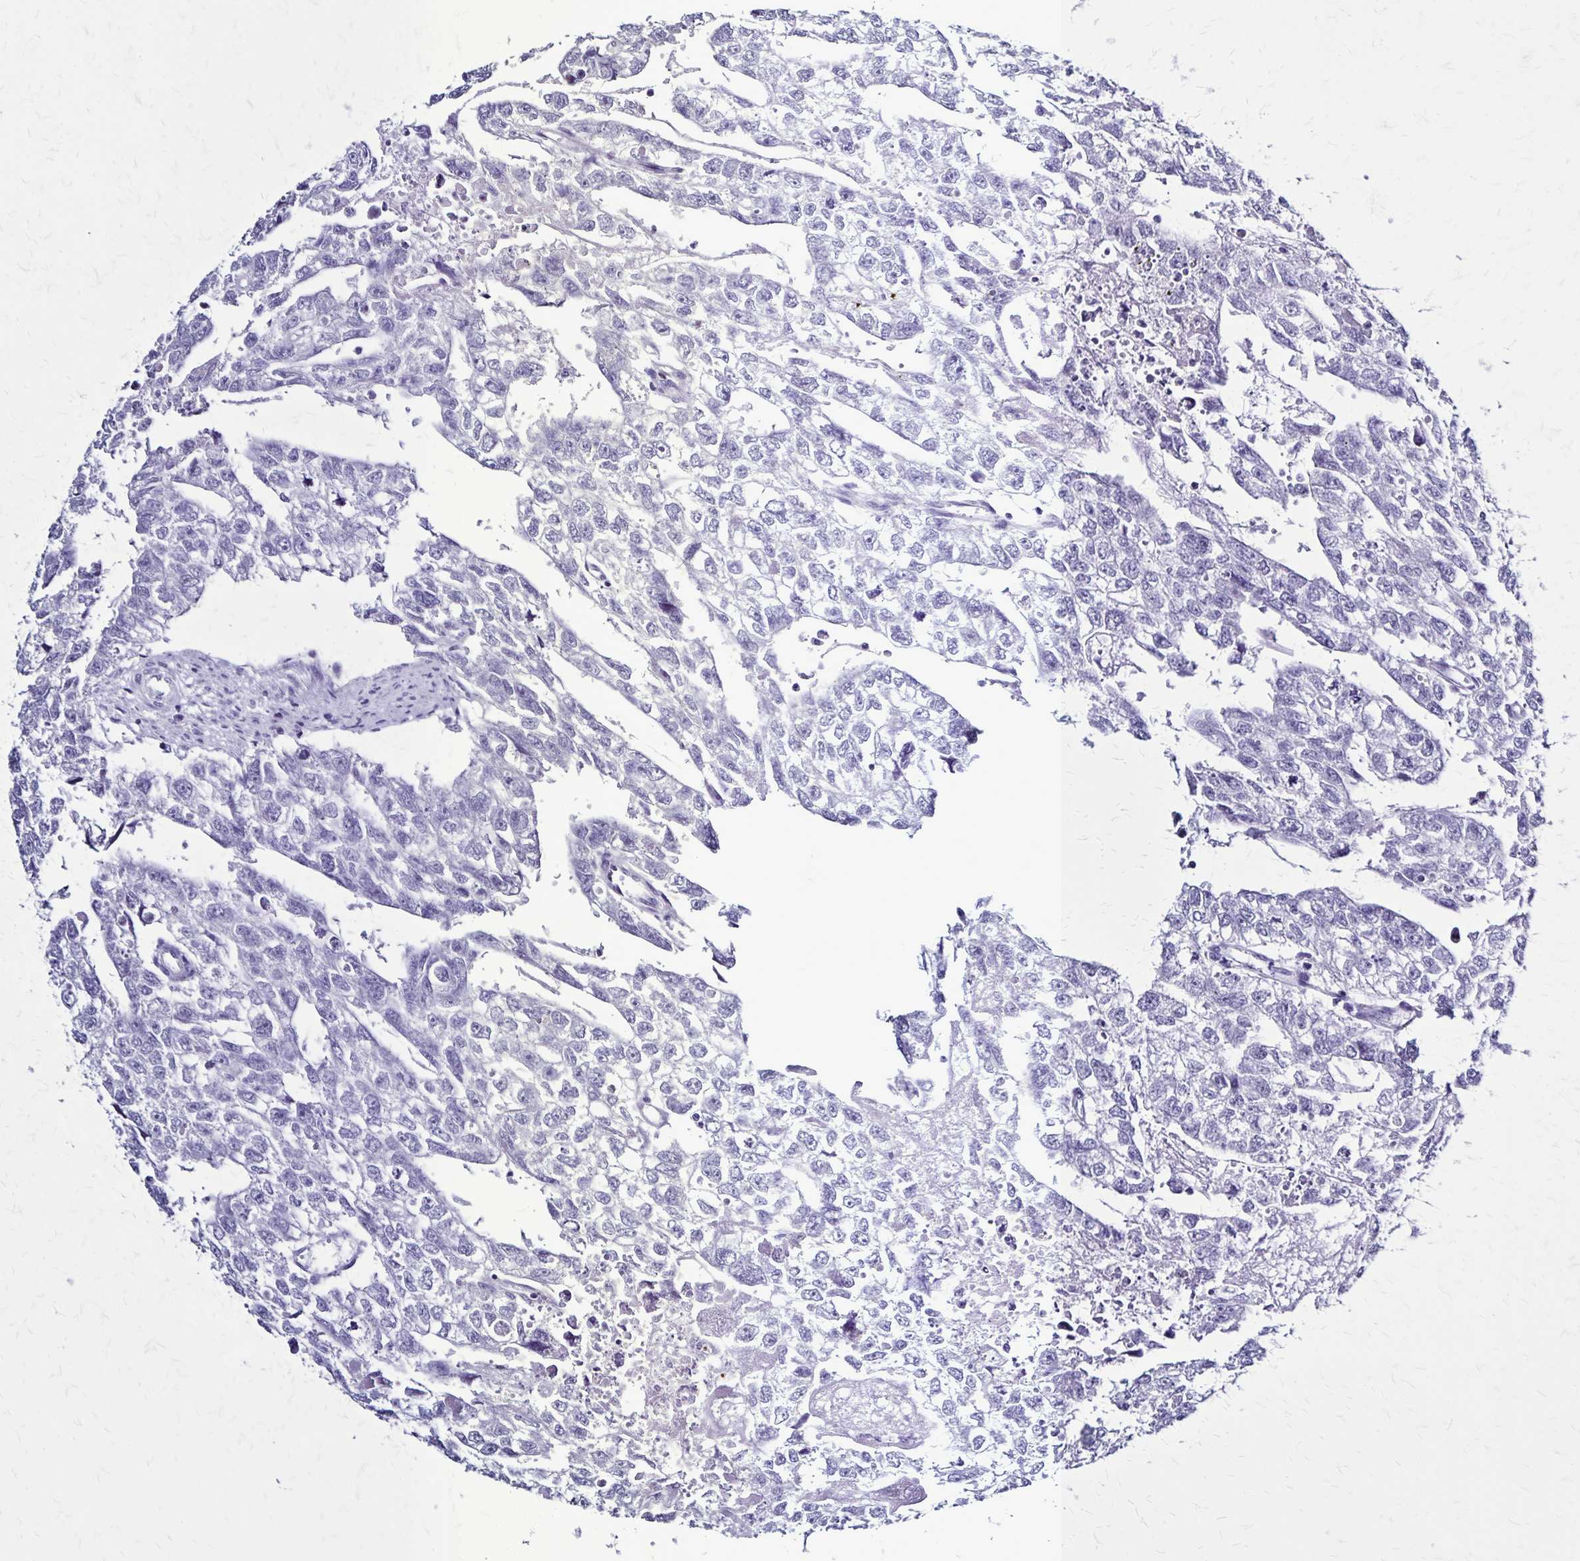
{"staining": {"intensity": "negative", "quantity": "none", "location": "none"}, "tissue": "testis cancer", "cell_type": "Tumor cells", "image_type": "cancer", "snomed": [{"axis": "morphology", "description": "Carcinoma, Embryonal, NOS"}, {"axis": "morphology", "description": "Teratoma, malignant, NOS"}, {"axis": "topography", "description": "Testis"}], "caption": "Immunohistochemistry (IHC) image of neoplastic tissue: human testis cancer (embryonal carcinoma) stained with DAB (3,3'-diaminobenzidine) reveals no significant protein expression in tumor cells. The staining was performed using DAB (3,3'-diaminobenzidine) to visualize the protein expression in brown, while the nuclei were stained in blue with hematoxylin (Magnification: 20x).", "gene": "PLXNA4", "patient": {"sex": "male", "age": 44}}